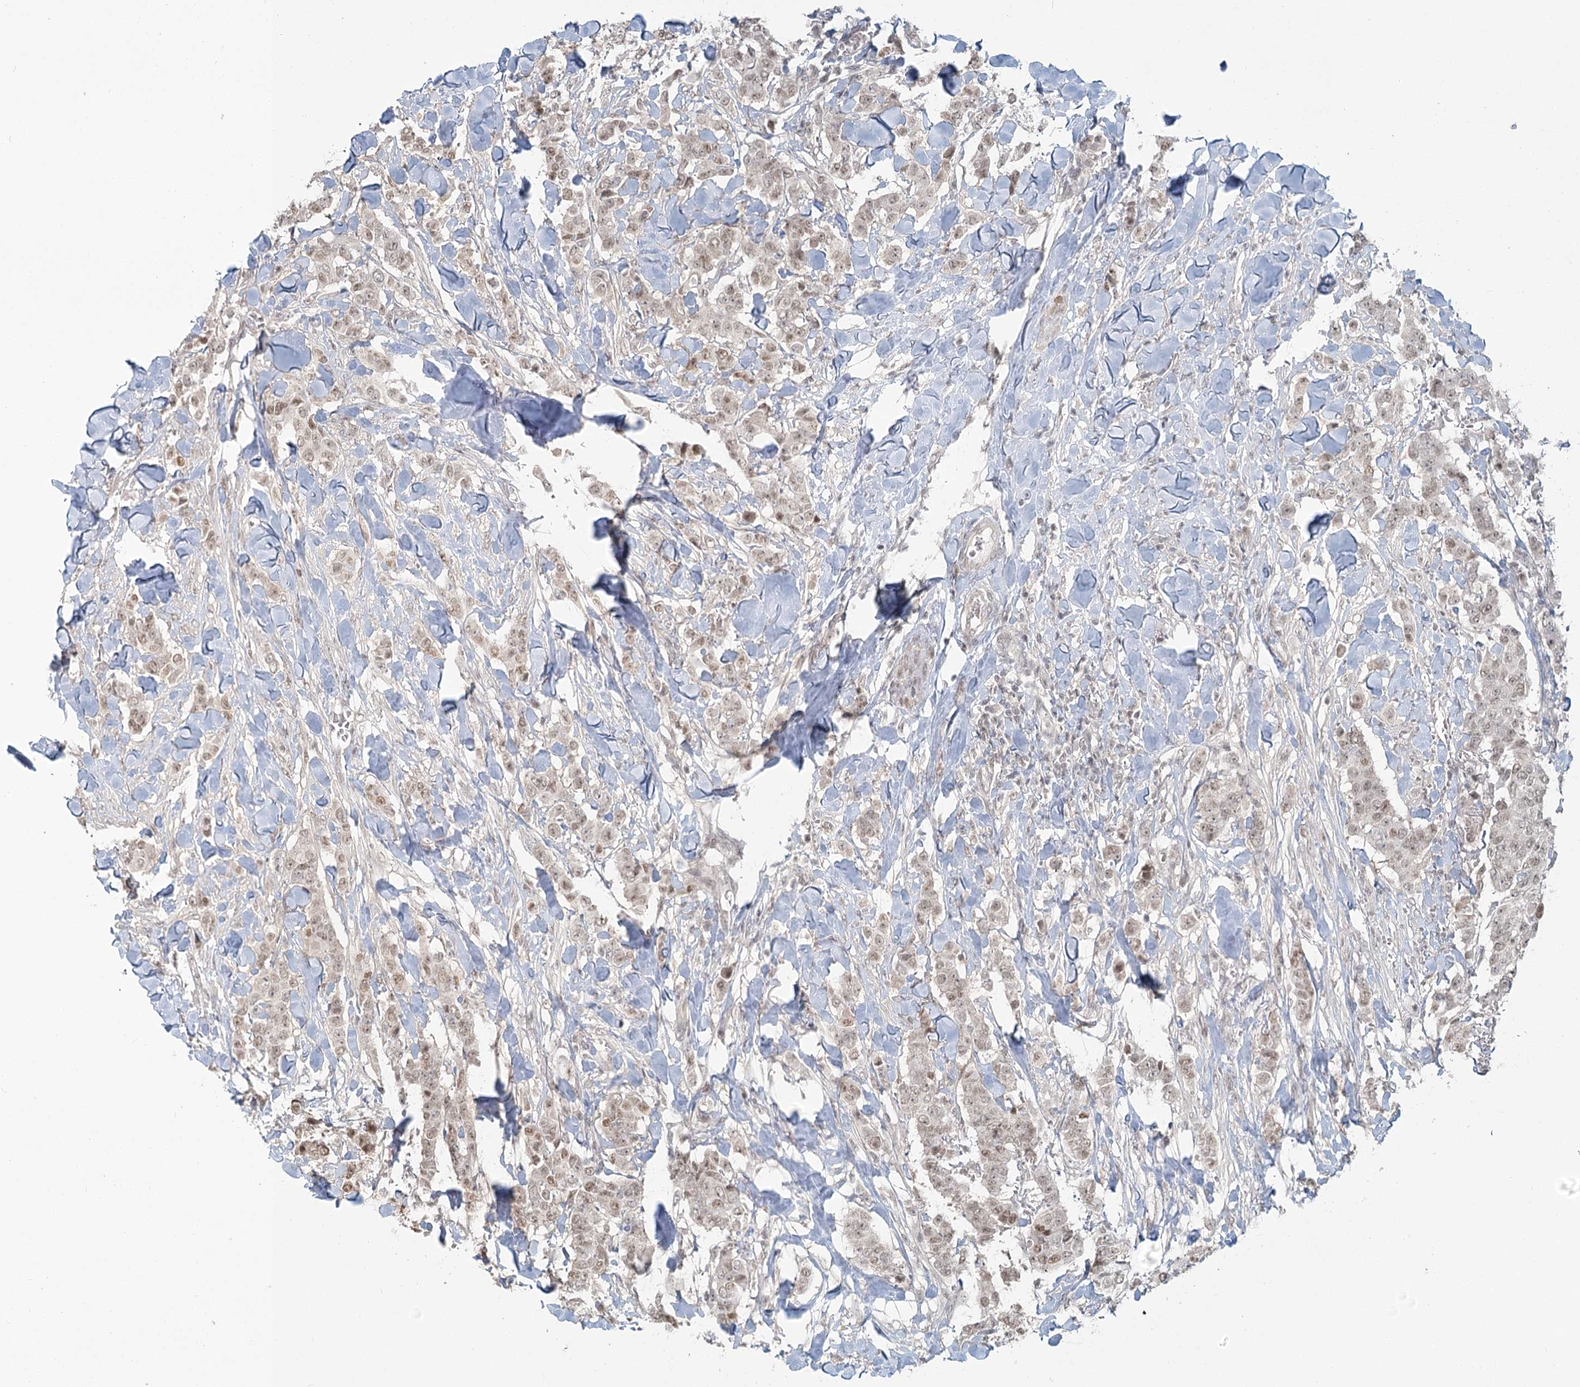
{"staining": {"intensity": "weak", "quantity": ">75%", "location": "nuclear"}, "tissue": "breast cancer", "cell_type": "Tumor cells", "image_type": "cancer", "snomed": [{"axis": "morphology", "description": "Duct carcinoma"}, {"axis": "topography", "description": "Breast"}], "caption": "Brown immunohistochemical staining in human breast cancer (invasive ductal carcinoma) demonstrates weak nuclear staining in about >75% of tumor cells. (Stains: DAB in brown, nuclei in blue, Microscopy: brightfield microscopy at high magnification).", "gene": "R3HCC1L", "patient": {"sex": "female", "age": 40}}